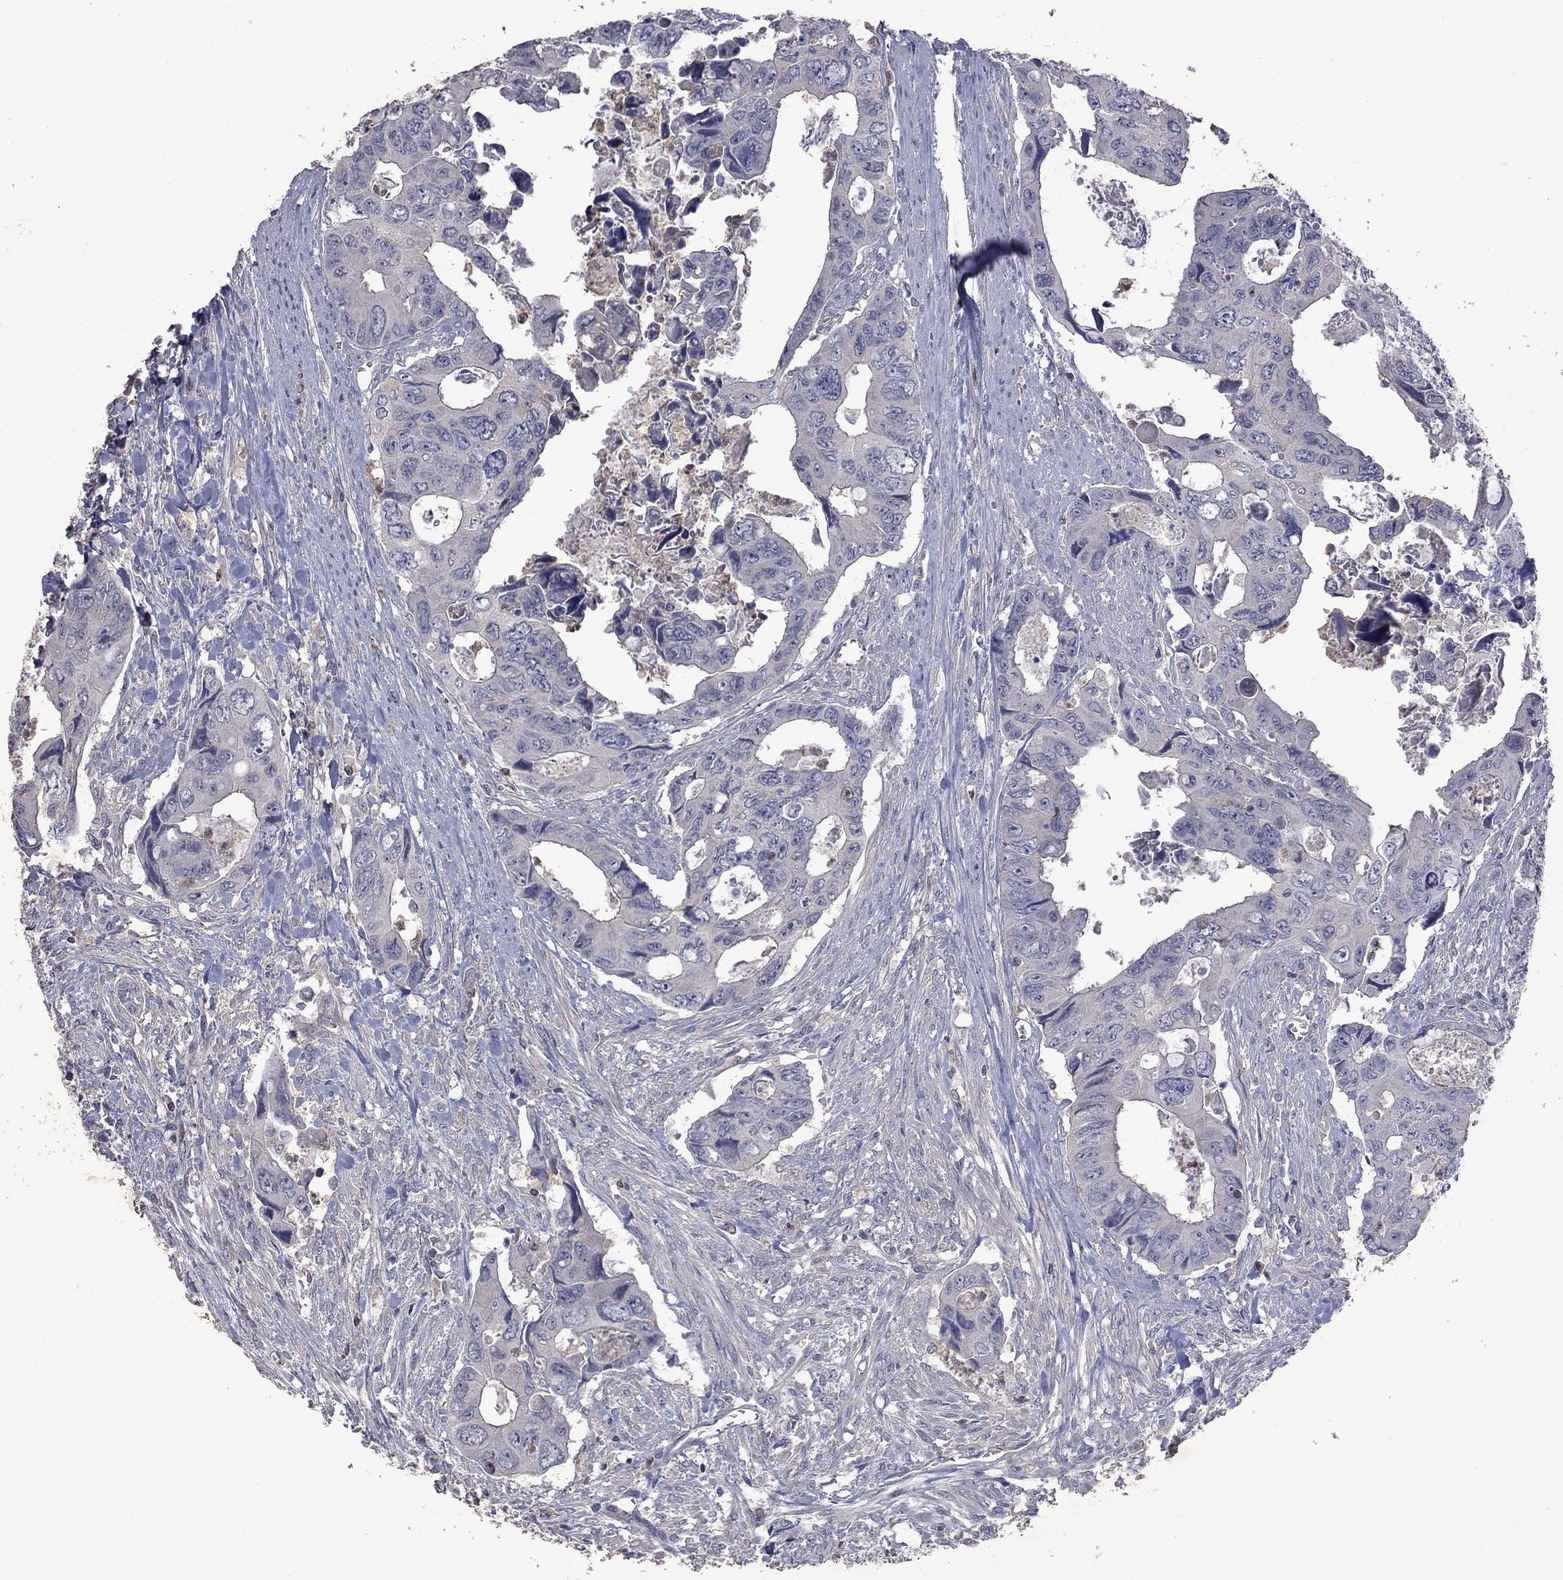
{"staining": {"intensity": "negative", "quantity": "none", "location": "none"}, "tissue": "colorectal cancer", "cell_type": "Tumor cells", "image_type": "cancer", "snomed": [{"axis": "morphology", "description": "Adenocarcinoma, NOS"}, {"axis": "topography", "description": "Rectum"}], "caption": "Micrograph shows no protein staining in tumor cells of colorectal cancer (adenocarcinoma) tissue.", "gene": "IPCEF1", "patient": {"sex": "male", "age": 62}}